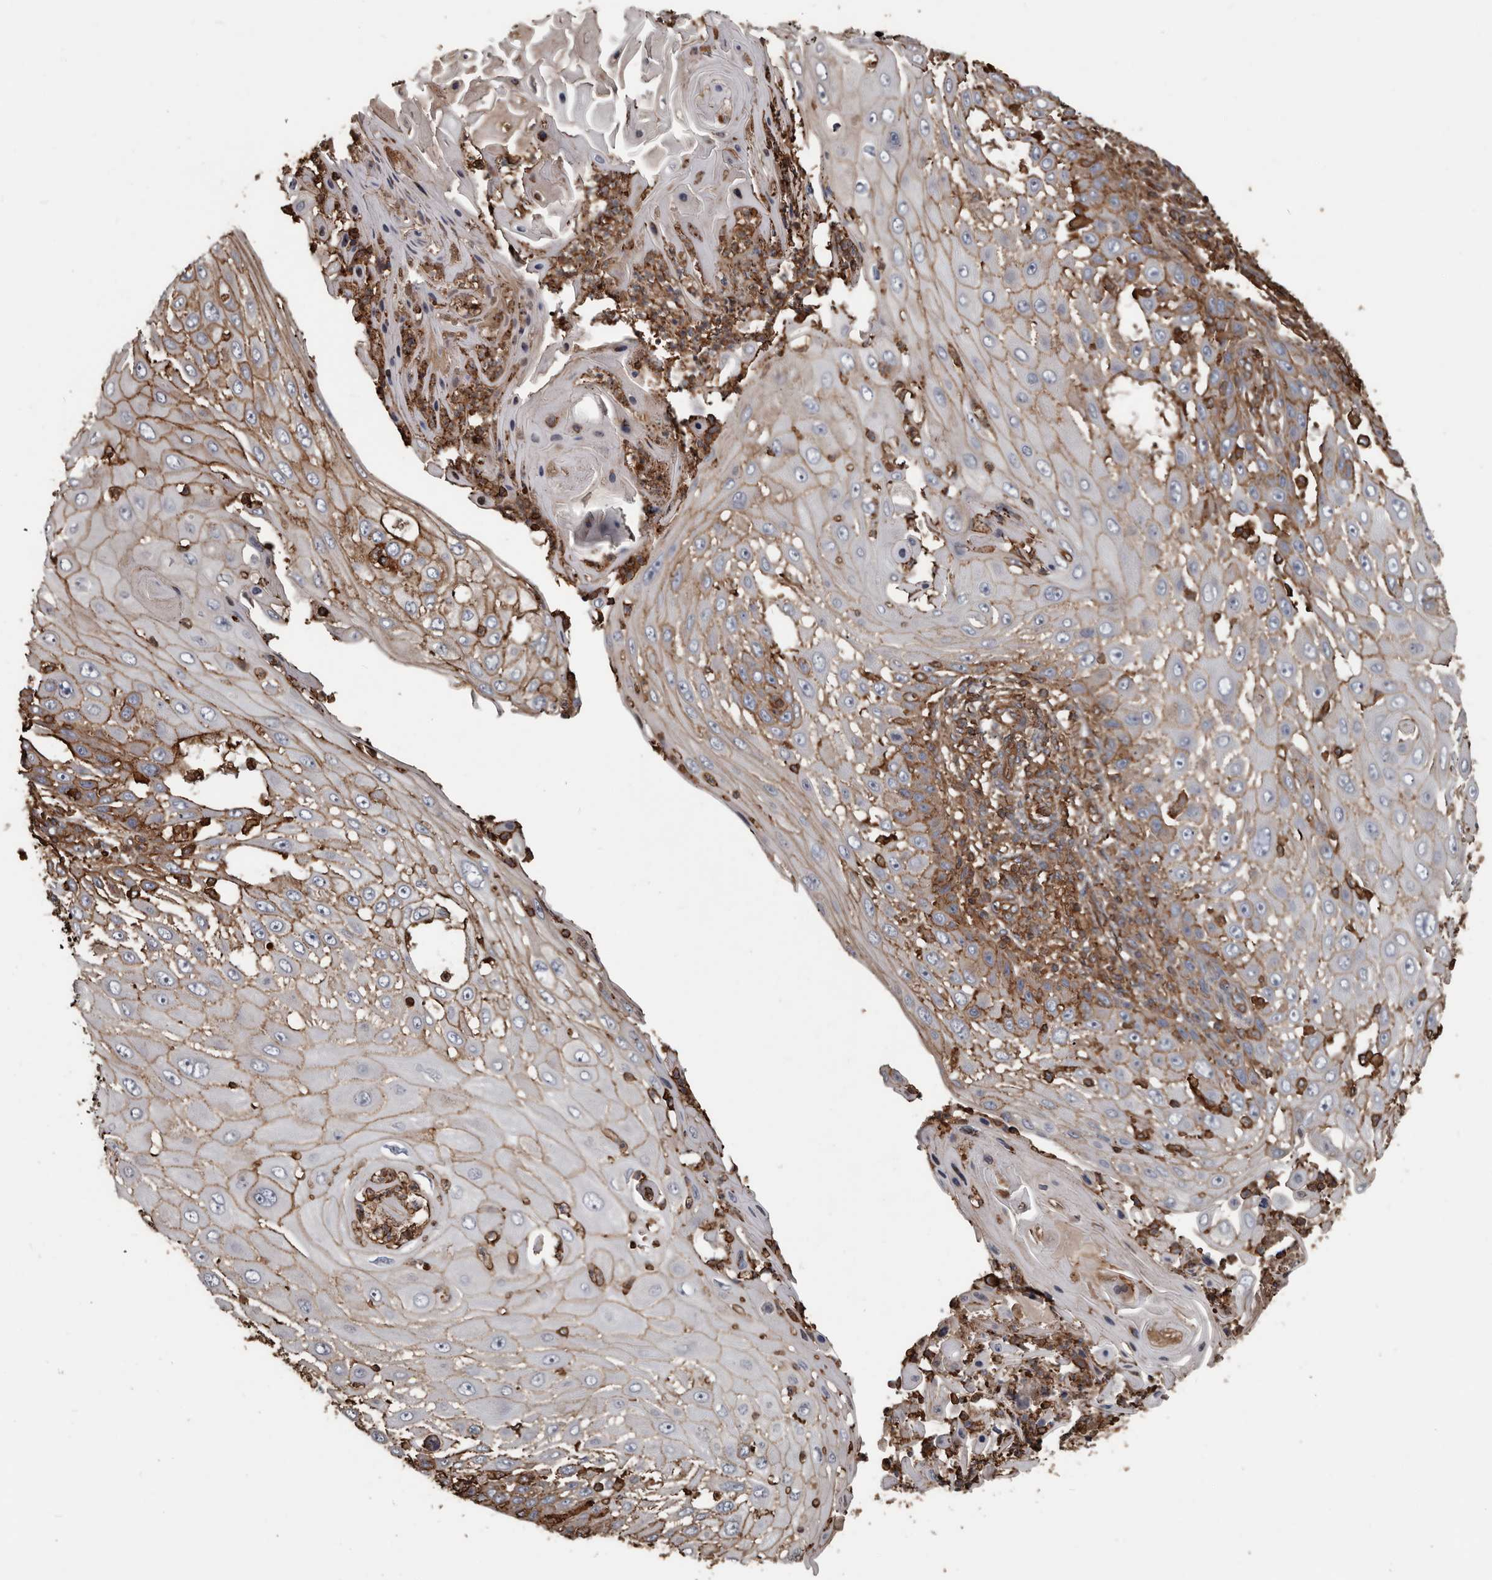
{"staining": {"intensity": "moderate", "quantity": "25%-75%", "location": "cytoplasmic/membranous"}, "tissue": "skin cancer", "cell_type": "Tumor cells", "image_type": "cancer", "snomed": [{"axis": "morphology", "description": "Squamous cell carcinoma, NOS"}, {"axis": "topography", "description": "Skin"}], "caption": "Squamous cell carcinoma (skin) stained with DAB (3,3'-diaminobenzidine) IHC demonstrates medium levels of moderate cytoplasmic/membranous staining in approximately 25%-75% of tumor cells.", "gene": "DENND6B", "patient": {"sex": "female", "age": 44}}